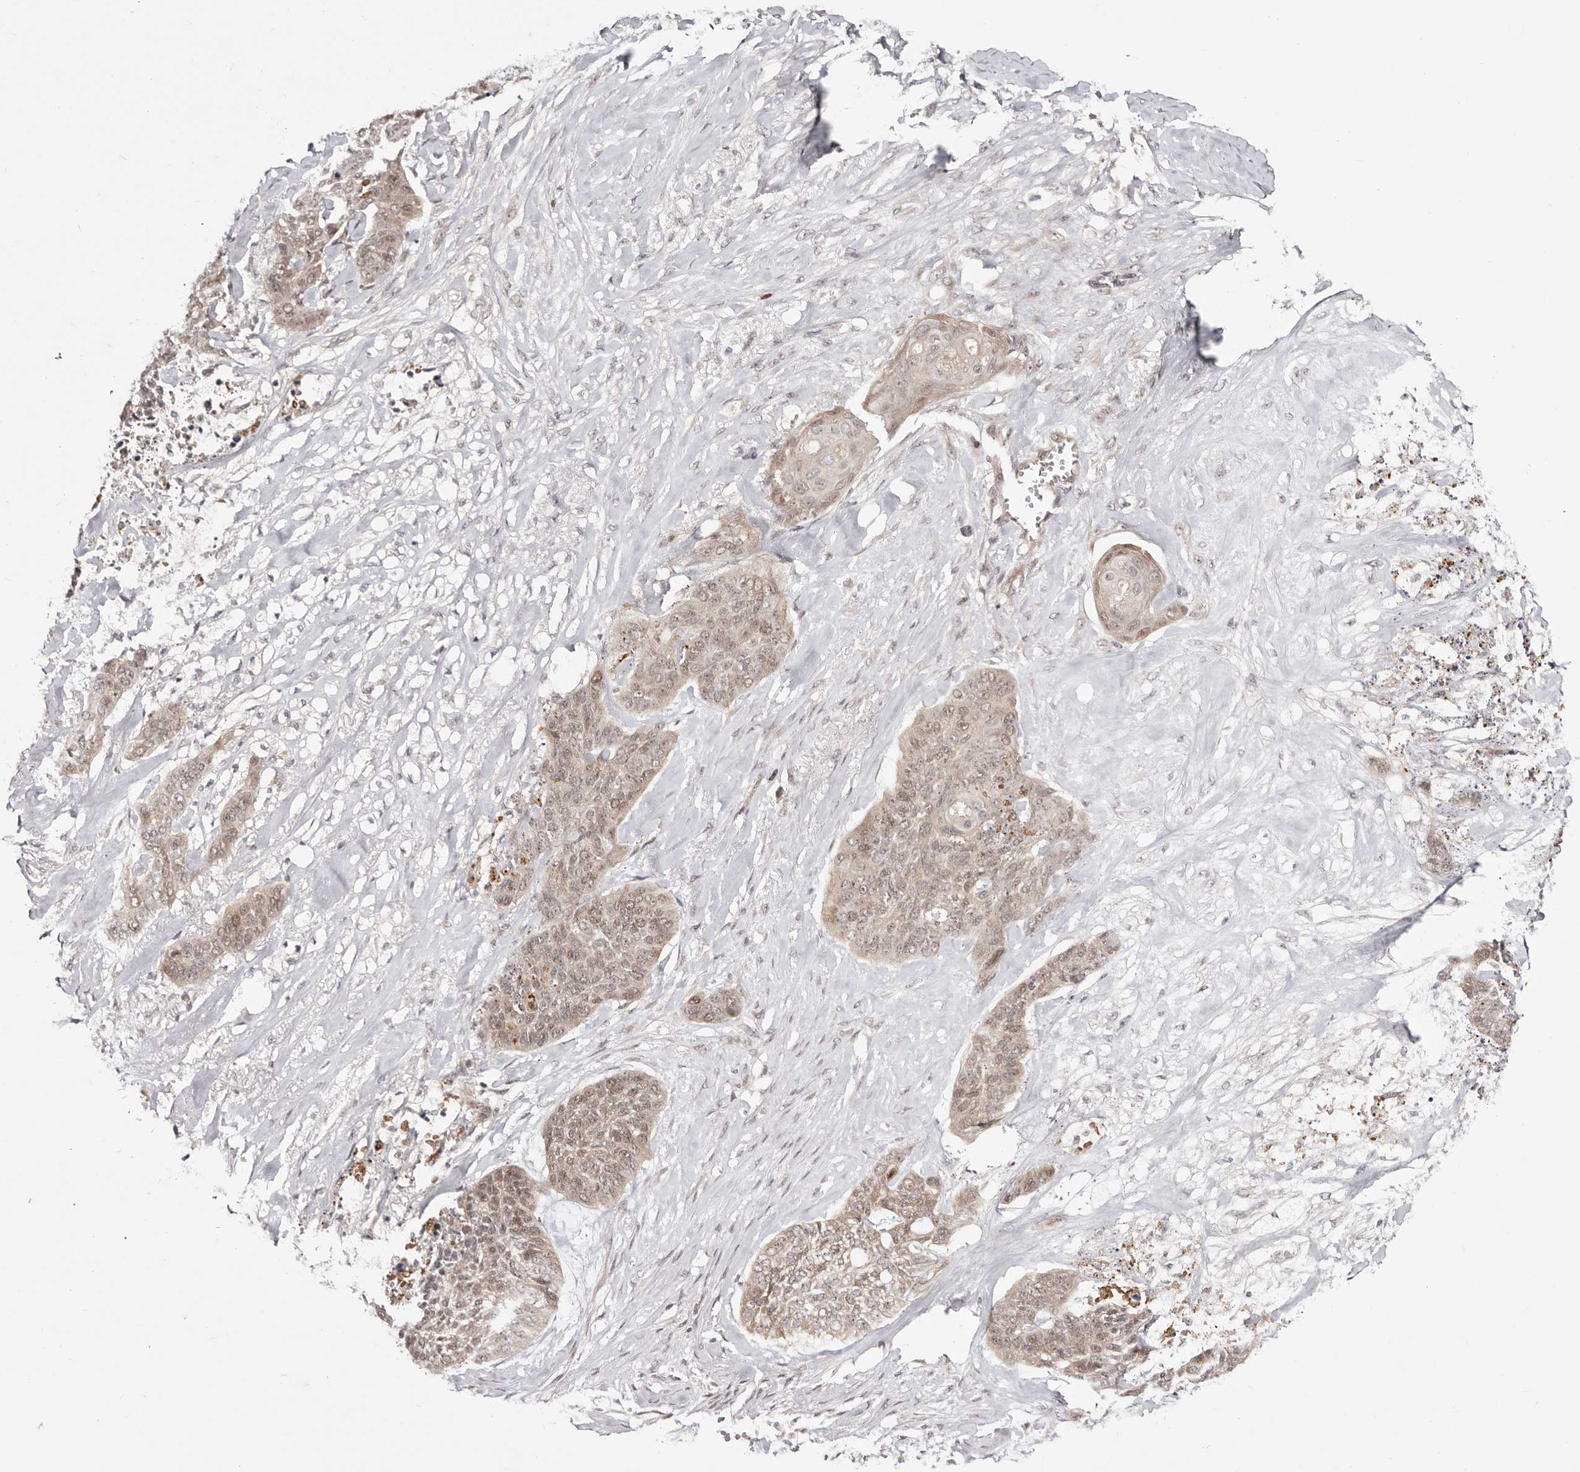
{"staining": {"intensity": "weak", "quantity": ">75%", "location": "cytoplasmic/membranous,nuclear"}, "tissue": "skin cancer", "cell_type": "Tumor cells", "image_type": "cancer", "snomed": [{"axis": "morphology", "description": "Basal cell carcinoma"}, {"axis": "topography", "description": "Skin"}], "caption": "Protein staining exhibits weak cytoplasmic/membranous and nuclear expression in about >75% of tumor cells in skin basal cell carcinoma.", "gene": "EGR3", "patient": {"sex": "female", "age": 64}}